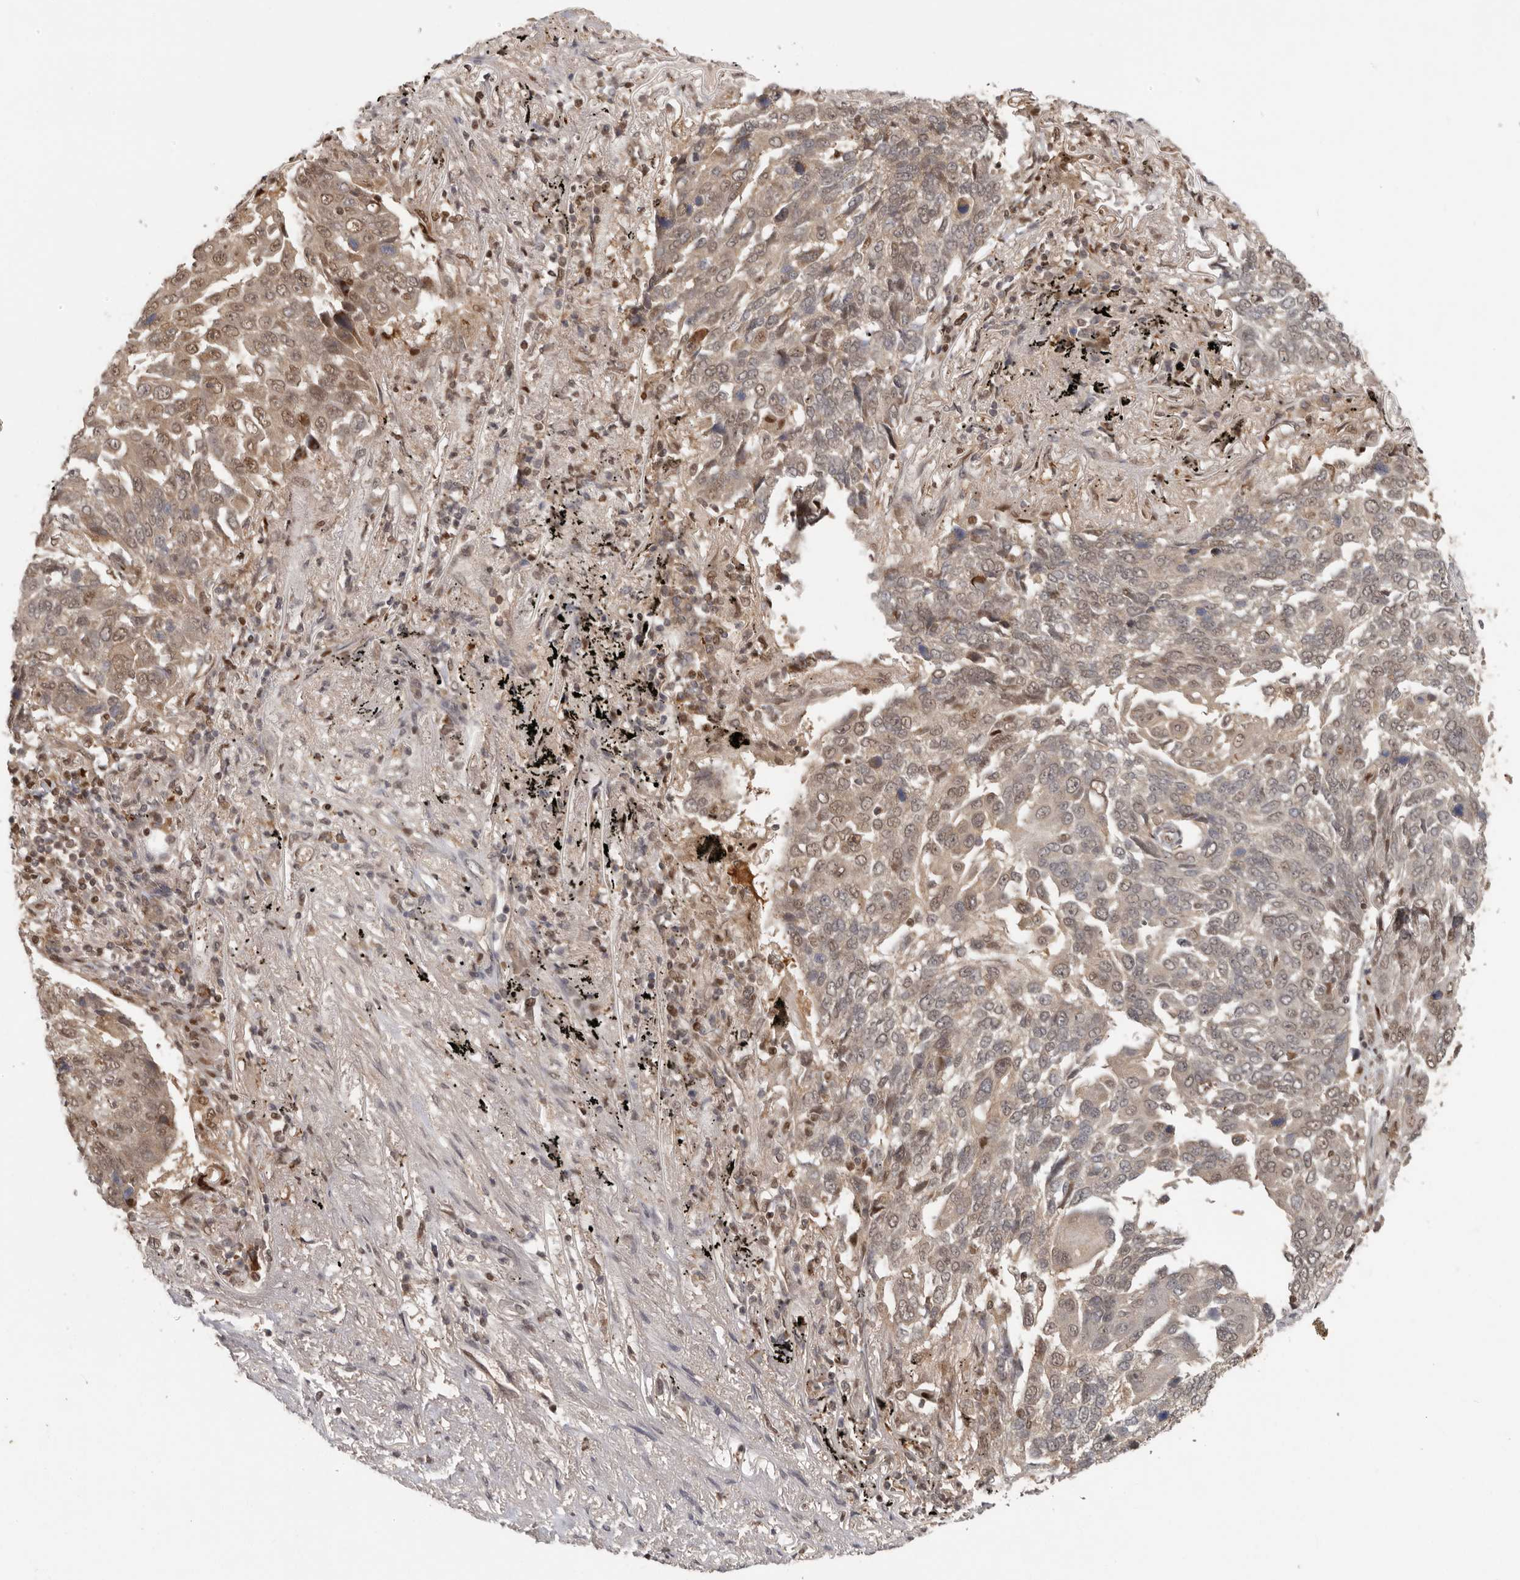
{"staining": {"intensity": "weak", "quantity": "25%-75%", "location": "cytoplasmic/membranous,nuclear"}, "tissue": "lung cancer", "cell_type": "Tumor cells", "image_type": "cancer", "snomed": [{"axis": "morphology", "description": "Squamous cell carcinoma, NOS"}, {"axis": "topography", "description": "Lung"}], "caption": "Protein analysis of lung cancer tissue exhibits weak cytoplasmic/membranous and nuclear expression in approximately 25%-75% of tumor cells.", "gene": "PSMA5", "patient": {"sex": "male", "age": 66}}